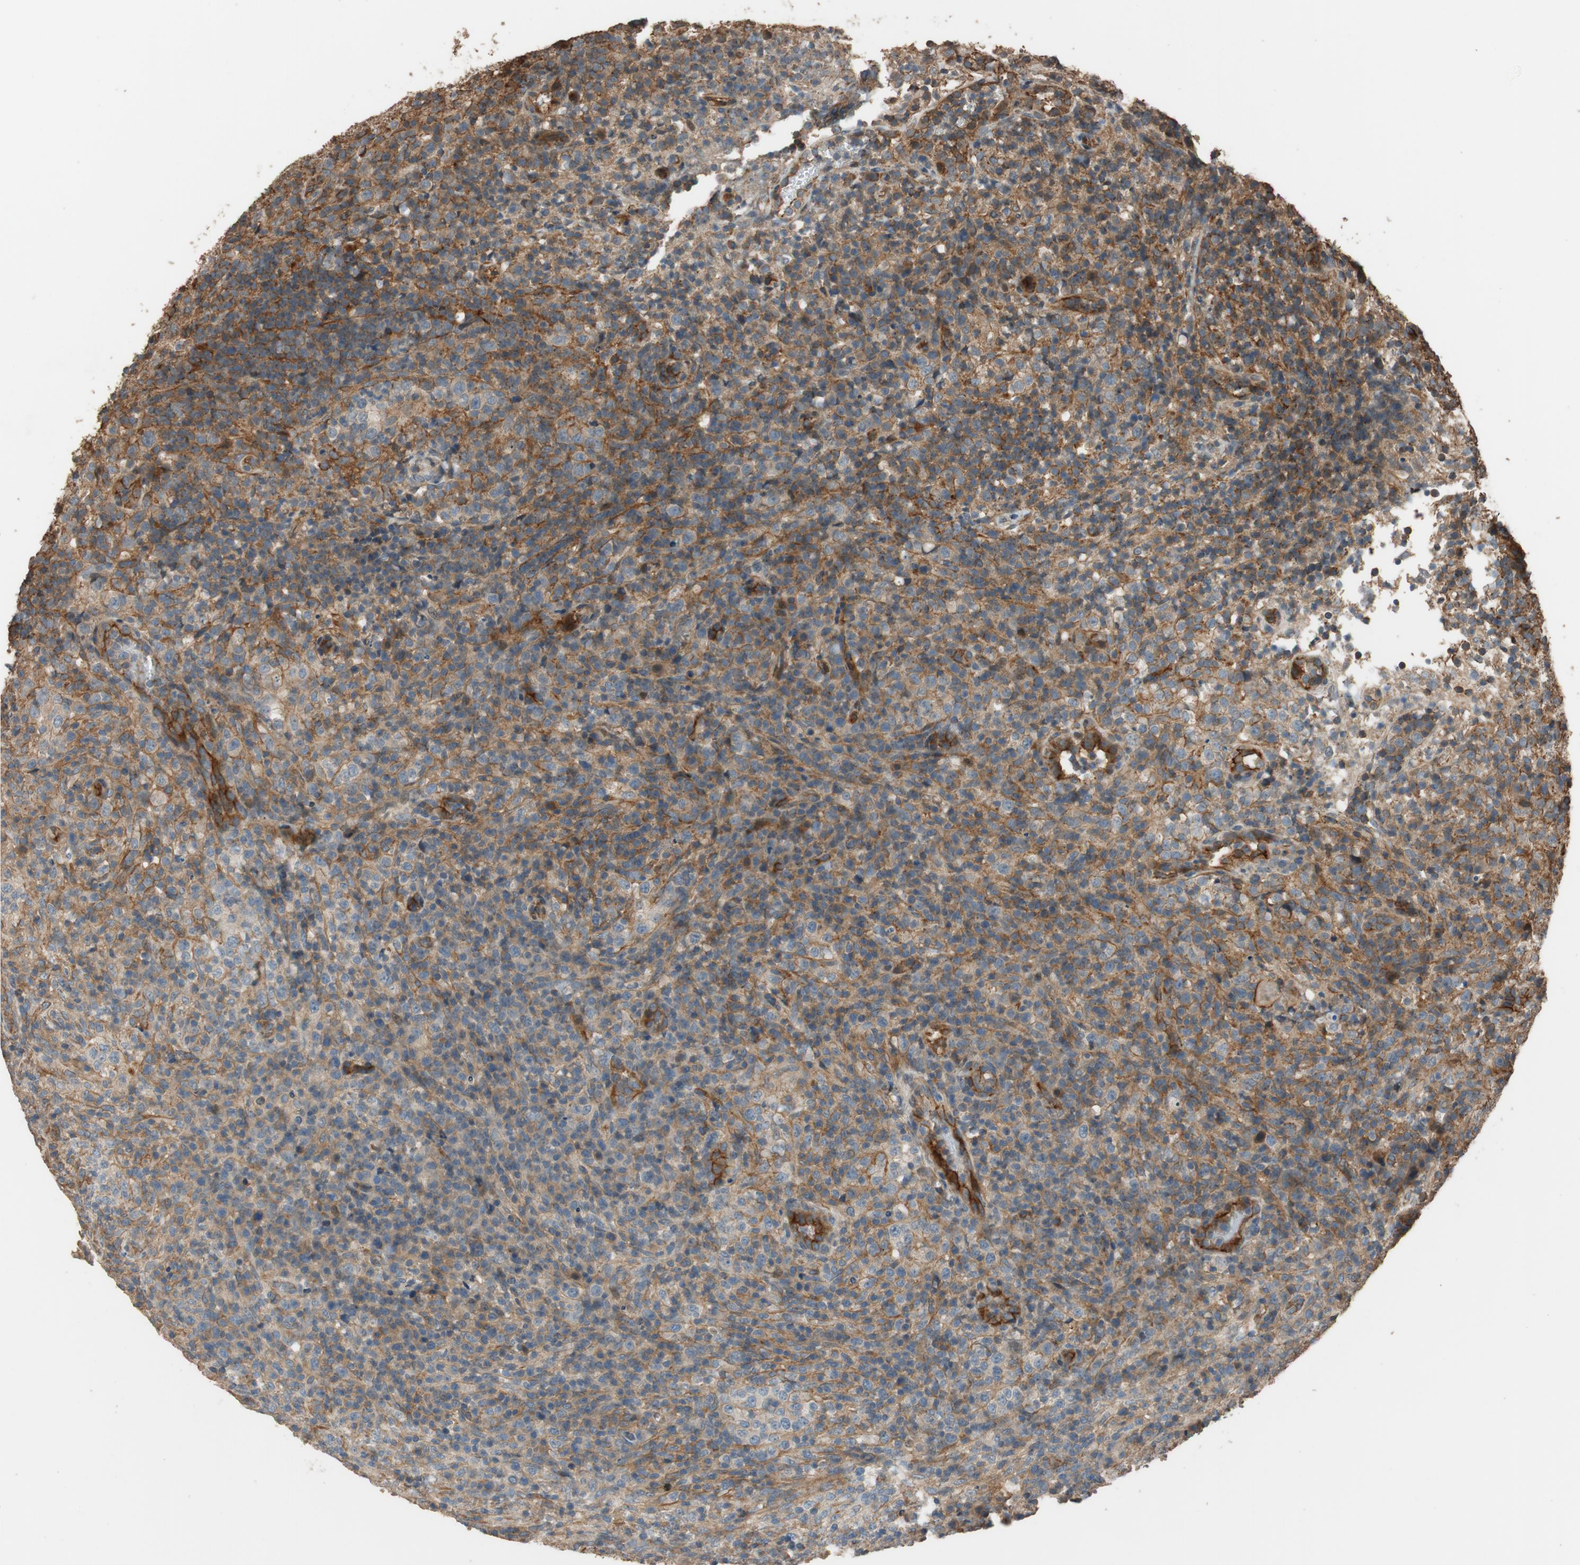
{"staining": {"intensity": "moderate", "quantity": "25%-75%", "location": "cytoplasmic/membranous"}, "tissue": "lymphoma", "cell_type": "Tumor cells", "image_type": "cancer", "snomed": [{"axis": "morphology", "description": "Malignant lymphoma, non-Hodgkin's type, High grade"}, {"axis": "topography", "description": "Lymph node"}], "caption": "IHC of lymphoma demonstrates medium levels of moderate cytoplasmic/membranous expression in approximately 25%-75% of tumor cells. The staining is performed using DAB (3,3'-diaminobenzidine) brown chromogen to label protein expression. The nuclei are counter-stained blue using hematoxylin.", "gene": "MST1R", "patient": {"sex": "female", "age": 76}}